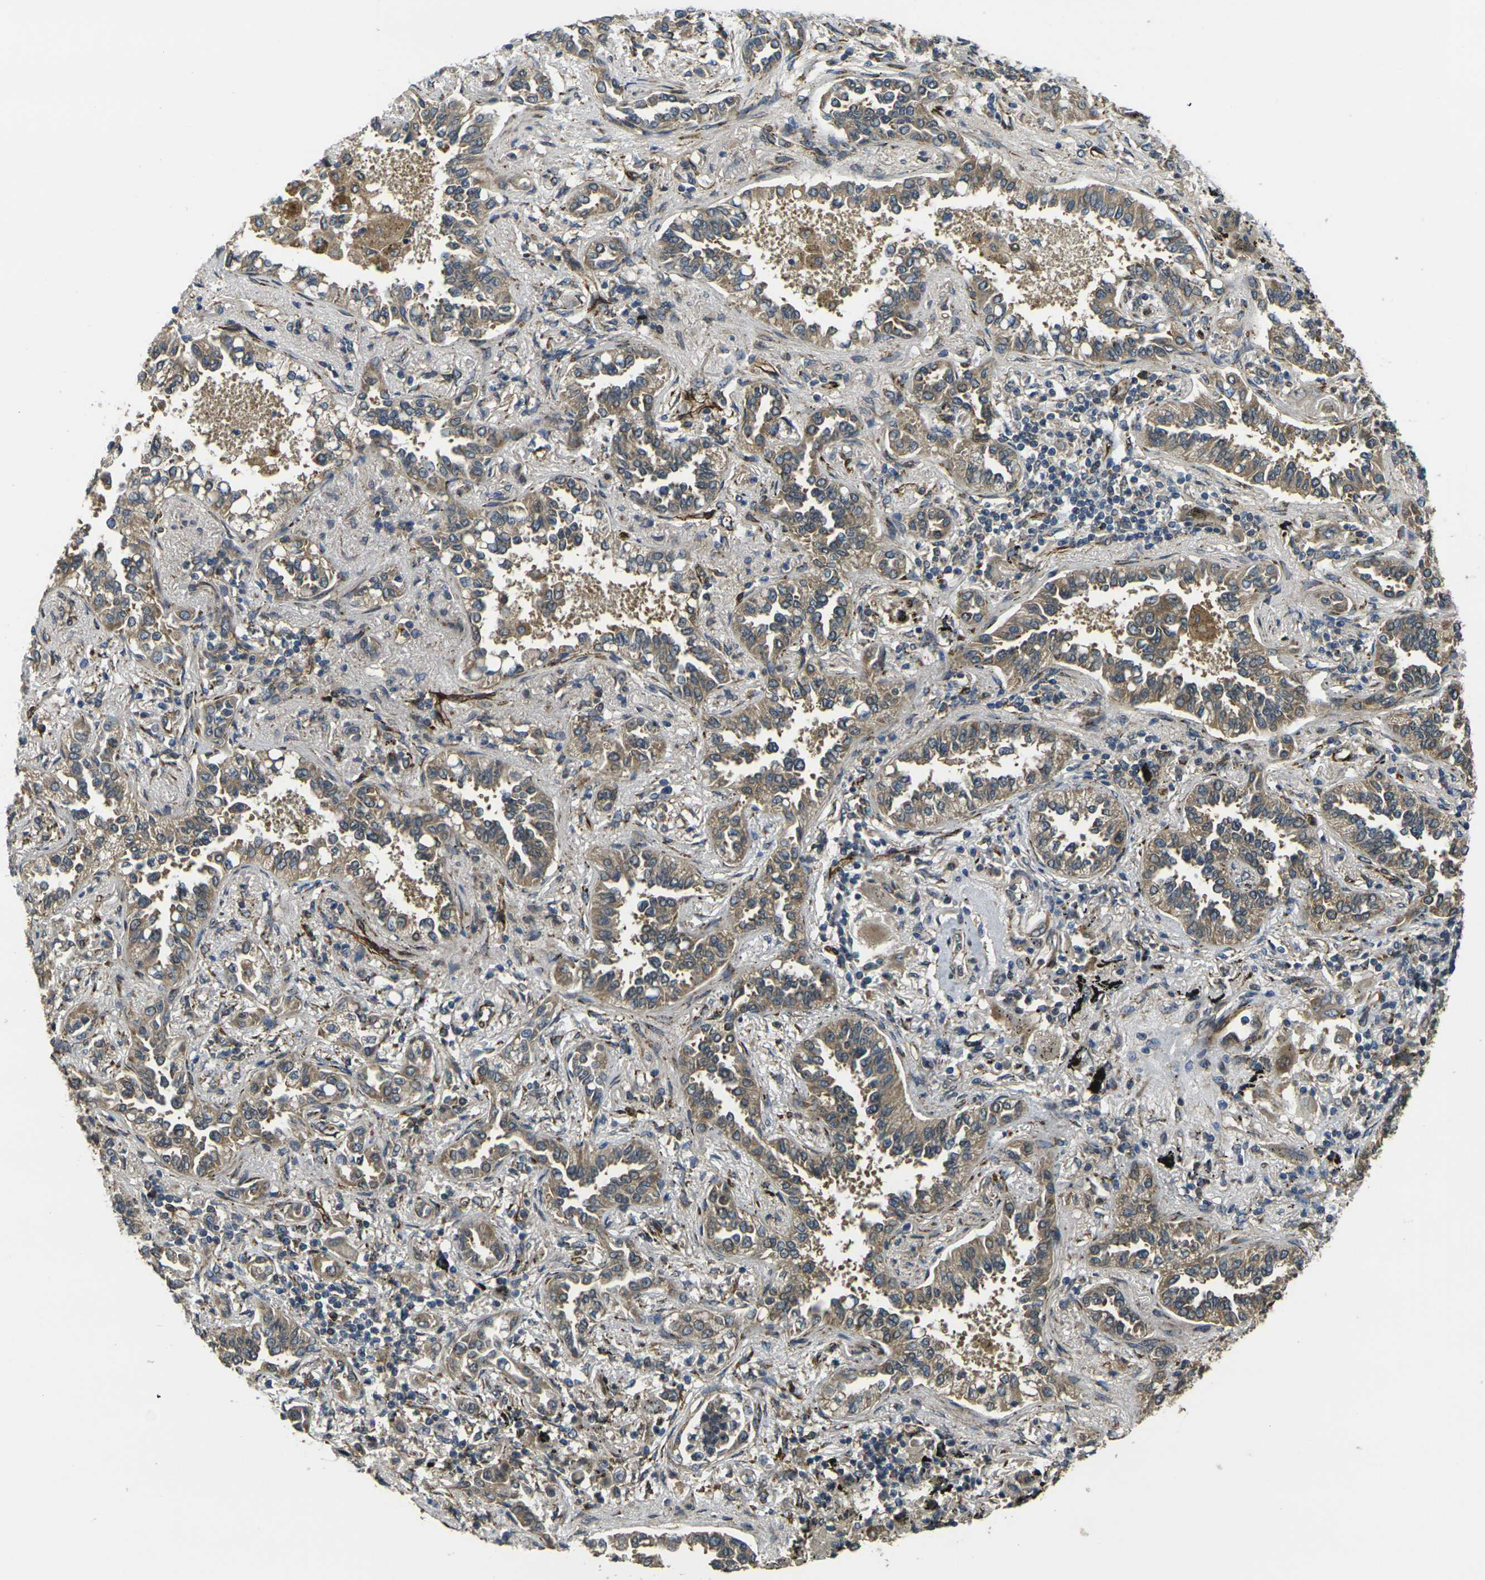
{"staining": {"intensity": "weak", "quantity": "25%-75%", "location": "cytoplasmic/membranous"}, "tissue": "lung cancer", "cell_type": "Tumor cells", "image_type": "cancer", "snomed": [{"axis": "morphology", "description": "Normal tissue, NOS"}, {"axis": "morphology", "description": "Adenocarcinoma, NOS"}, {"axis": "topography", "description": "Lung"}], "caption": "Protein expression analysis of lung cancer reveals weak cytoplasmic/membranous expression in approximately 25%-75% of tumor cells.", "gene": "FUT11", "patient": {"sex": "male", "age": 59}}